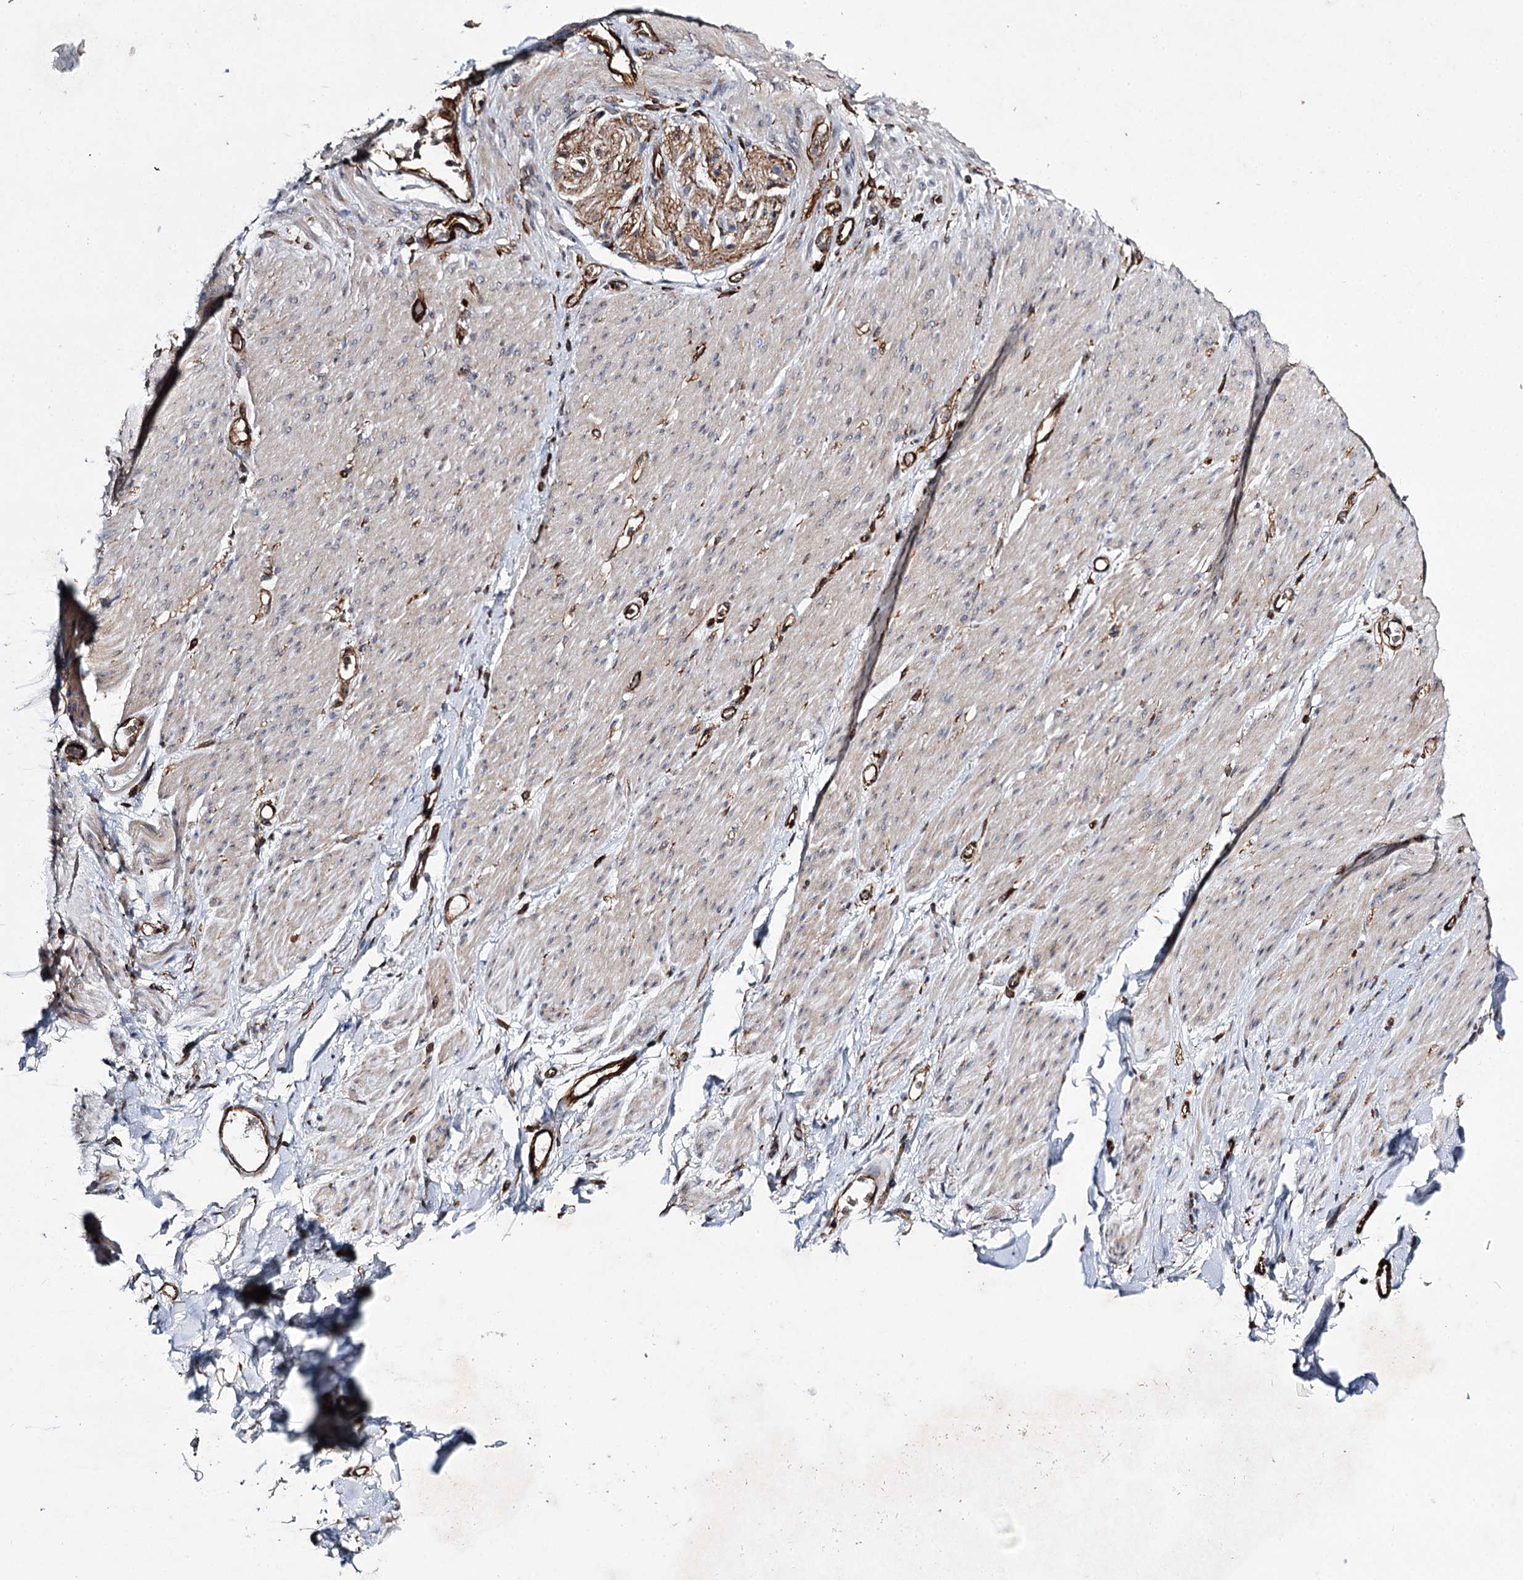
{"staining": {"intensity": "weak", "quantity": ">75%", "location": "cytoplasmic/membranous"}, "tissue": "adipose tissue", "cell_type": "Adipocytes", "image_type": "normal", "snomed": [{"axis": "morphology", "description": "Normal tissue, NOS"}, {"axis": "topography", "description": "Colon"}, {"axis": "topography", "description": "Peripheral nerve tissue"}], "caption": "Adipose tissue stained with immunohistochemistry (IHC) reveals weak cytoplasmic/membranous staining in about >75% of adipocytes.", "gene": "DPEP2", "patient": {"sex": "female", "age": 61}}